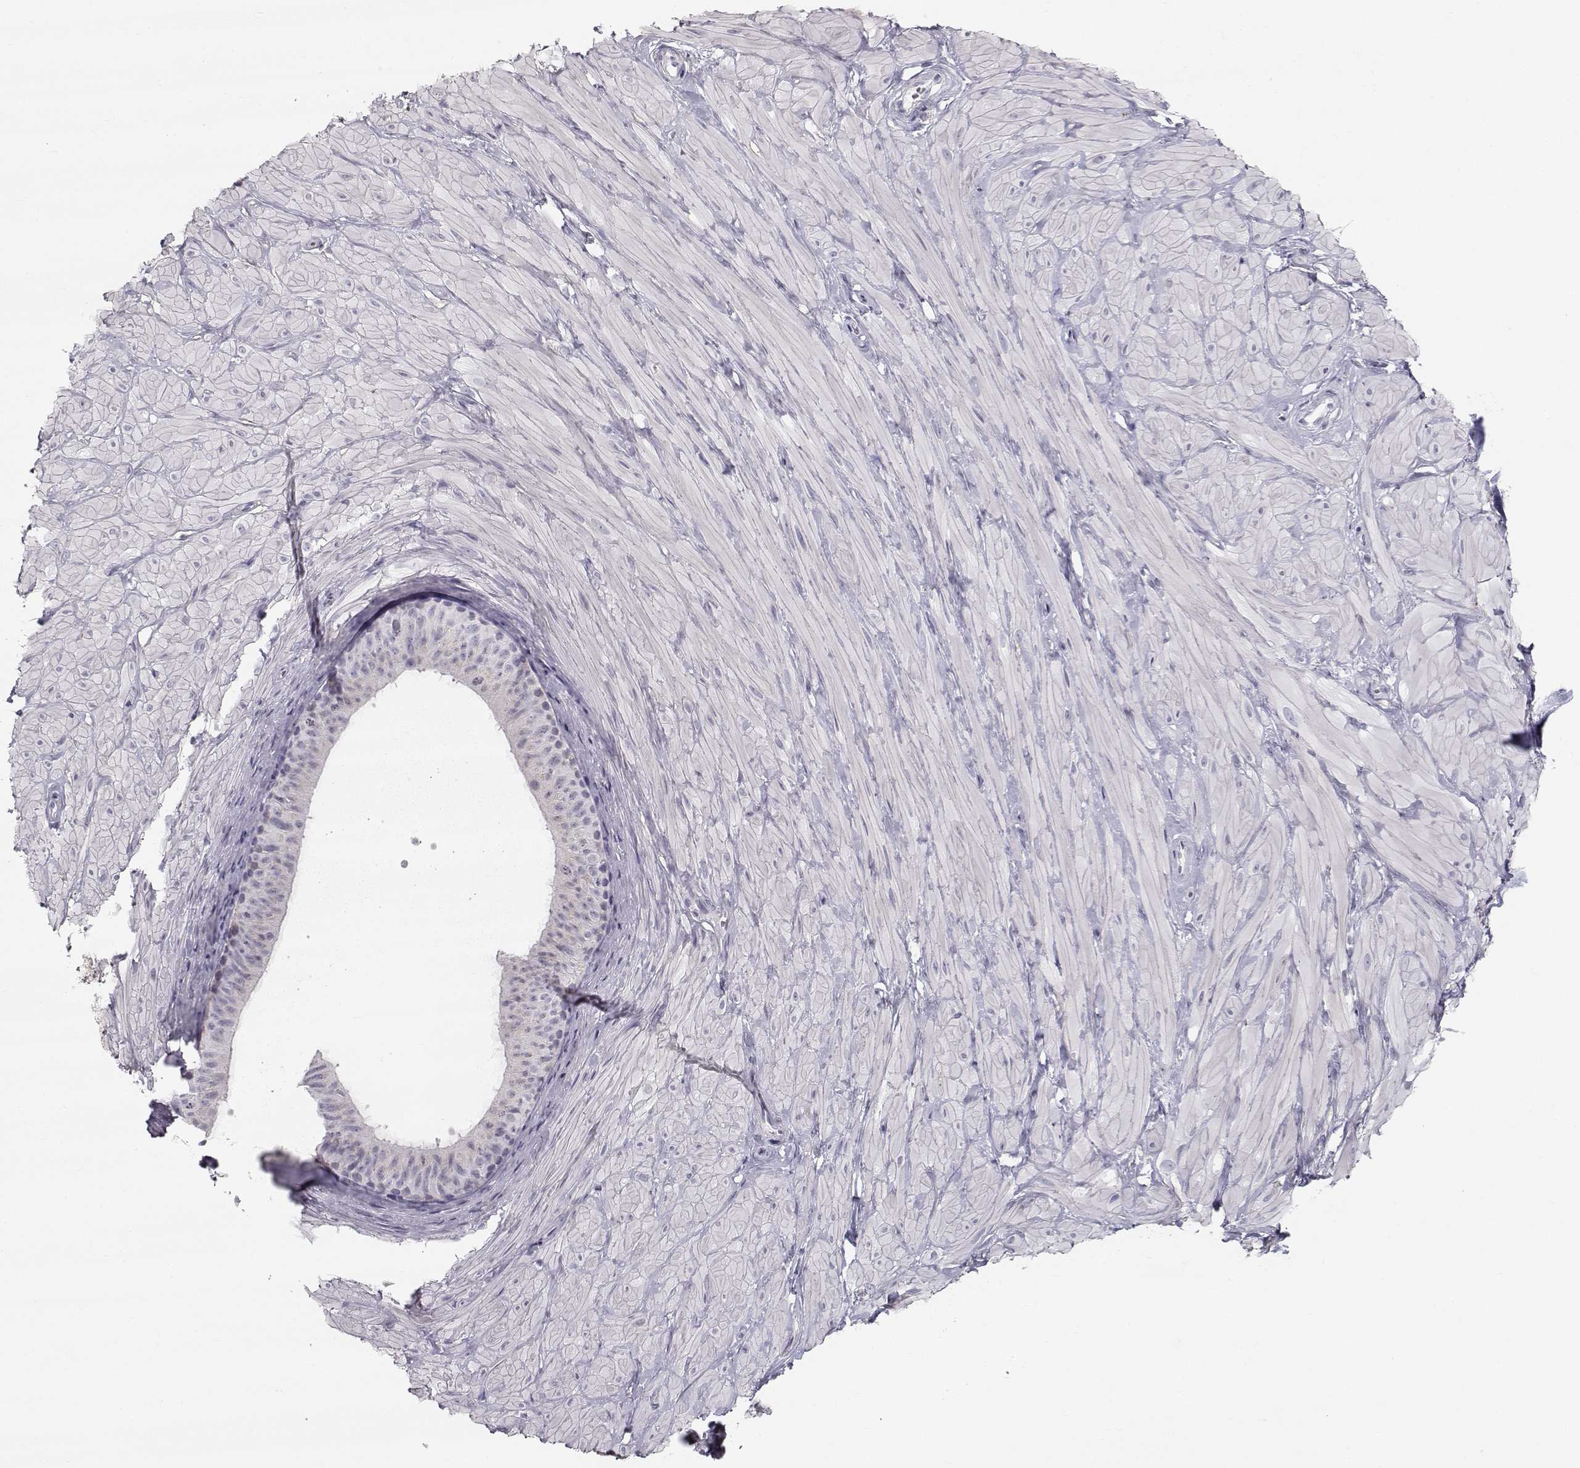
{"staining": {"intensity": "negative", "quantity": "none", "location": "none"}, "tissue": "soft tissue", "cell_type": "Fibroblasts", "image_type": "normal", "snomed": [{"axis": "morphology", "description": "Normal tissue, NOS"}, {"axis": "topography", "description": "Smooth muscle"}, {"axis": "topography", "description": "Peripheral nerve tissue"}], "caption": "Protein analysis of unremarkable soft tissue reveals no significant positivity in fibroblasts. Brightfield microscopy of immunohistochemistry stained with DAB (3,3'-diaminobenzidine) (brown) and hematoxylin (blue), captured at high magnification.", "gene": "SPDYE4", "patient": {"sex": "male", "age": 22}}